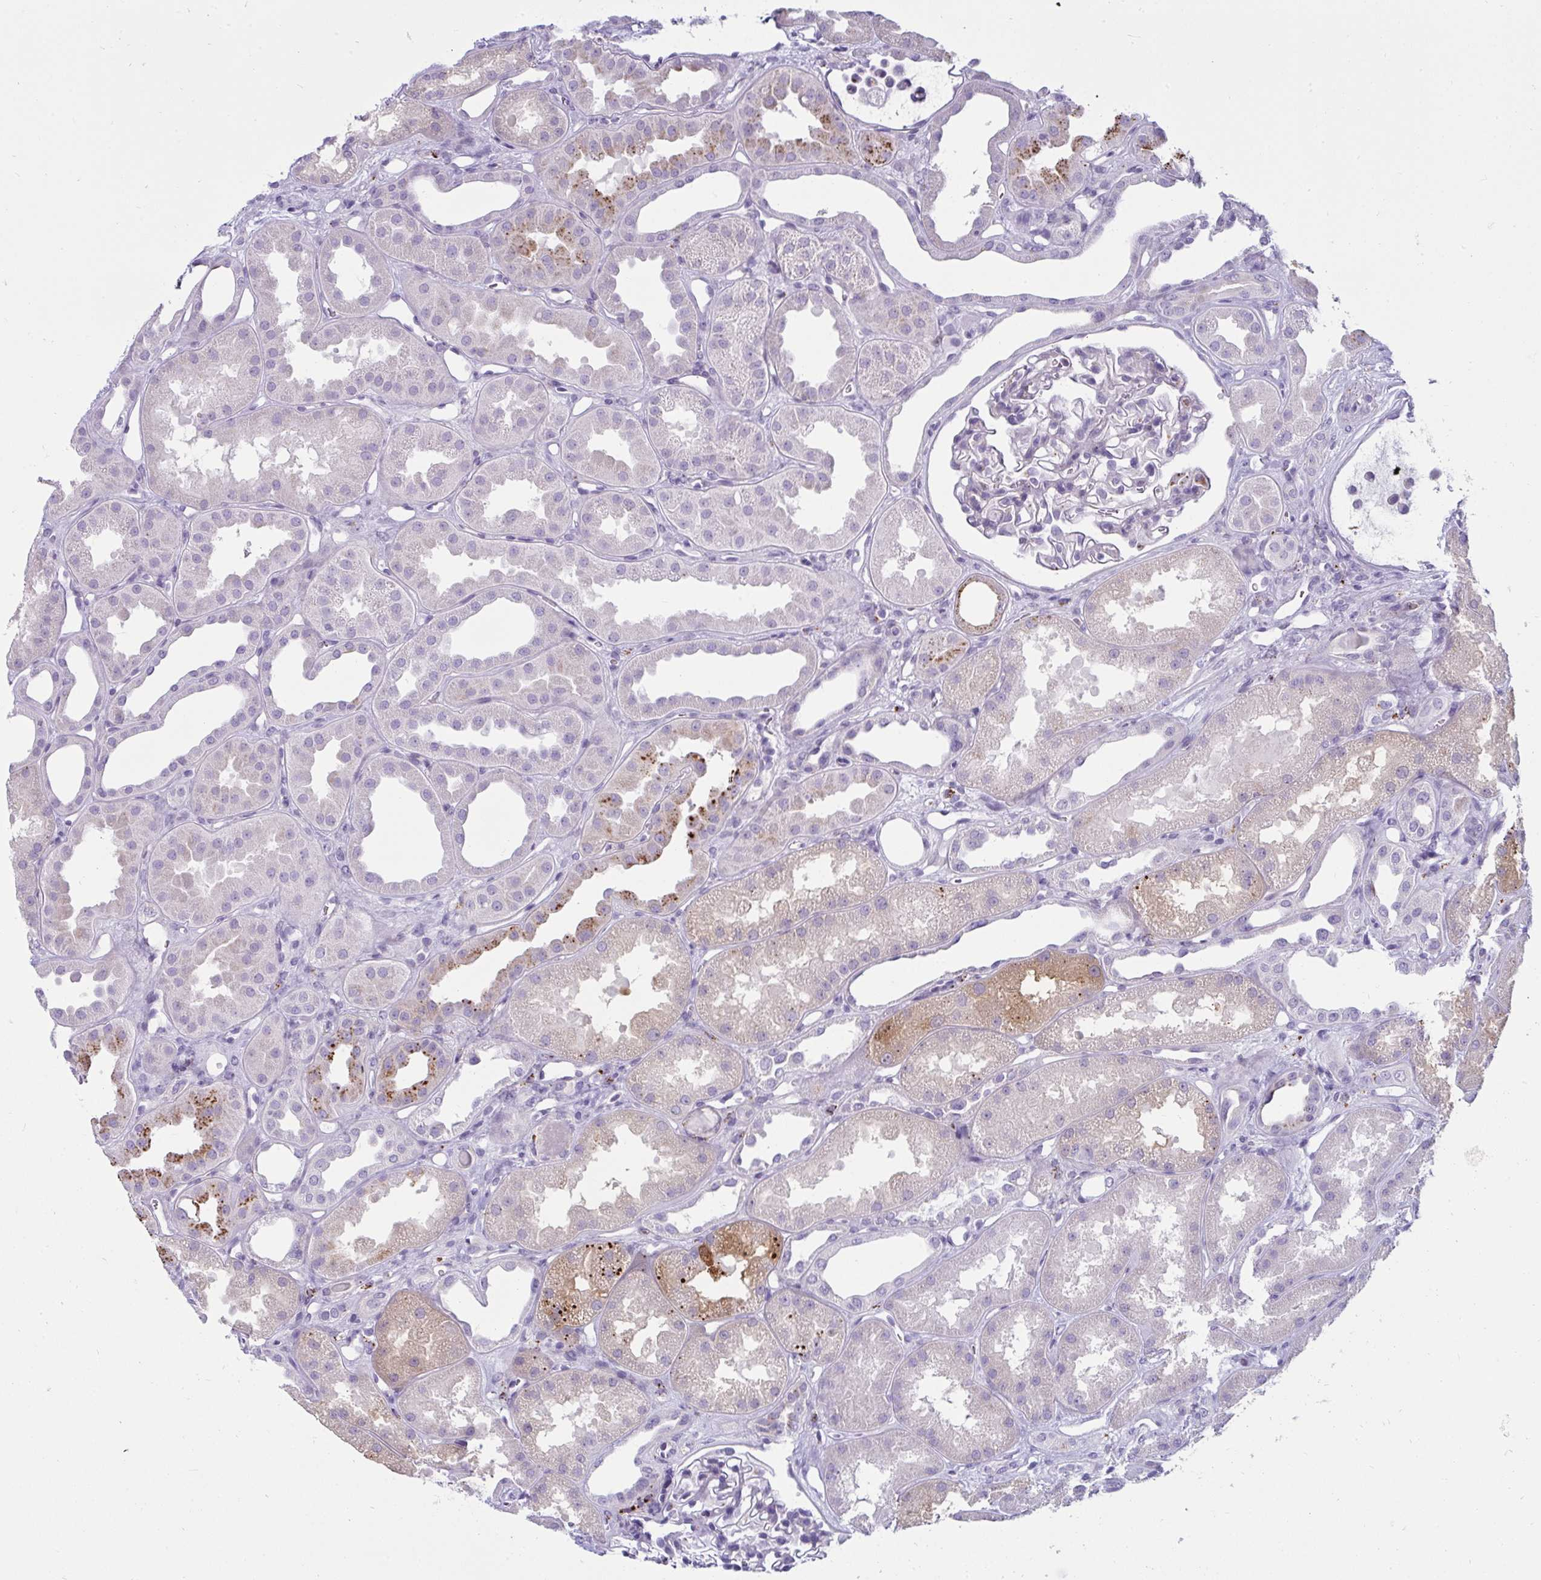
{"staining": {"intensity": "negative", "quantity": "none", "location": "none"}, "tissue": "kidney", "cell_type": "Cells in glomeruli", "image_type": "normal", "snomed": [{"axis": "morphology", "description": "Normal tissue, NOS"}, {"axis": "topography", "description": "Kidney"}], "caption": "An image of human kidney is negative for staining in cells in glomeruli. (DAB immunohistochemistry (IHC) visualized using brightfield microscopy, high magnification).", "gene": "CTSZ", "patient": {"sex": "male", "age": 61}}